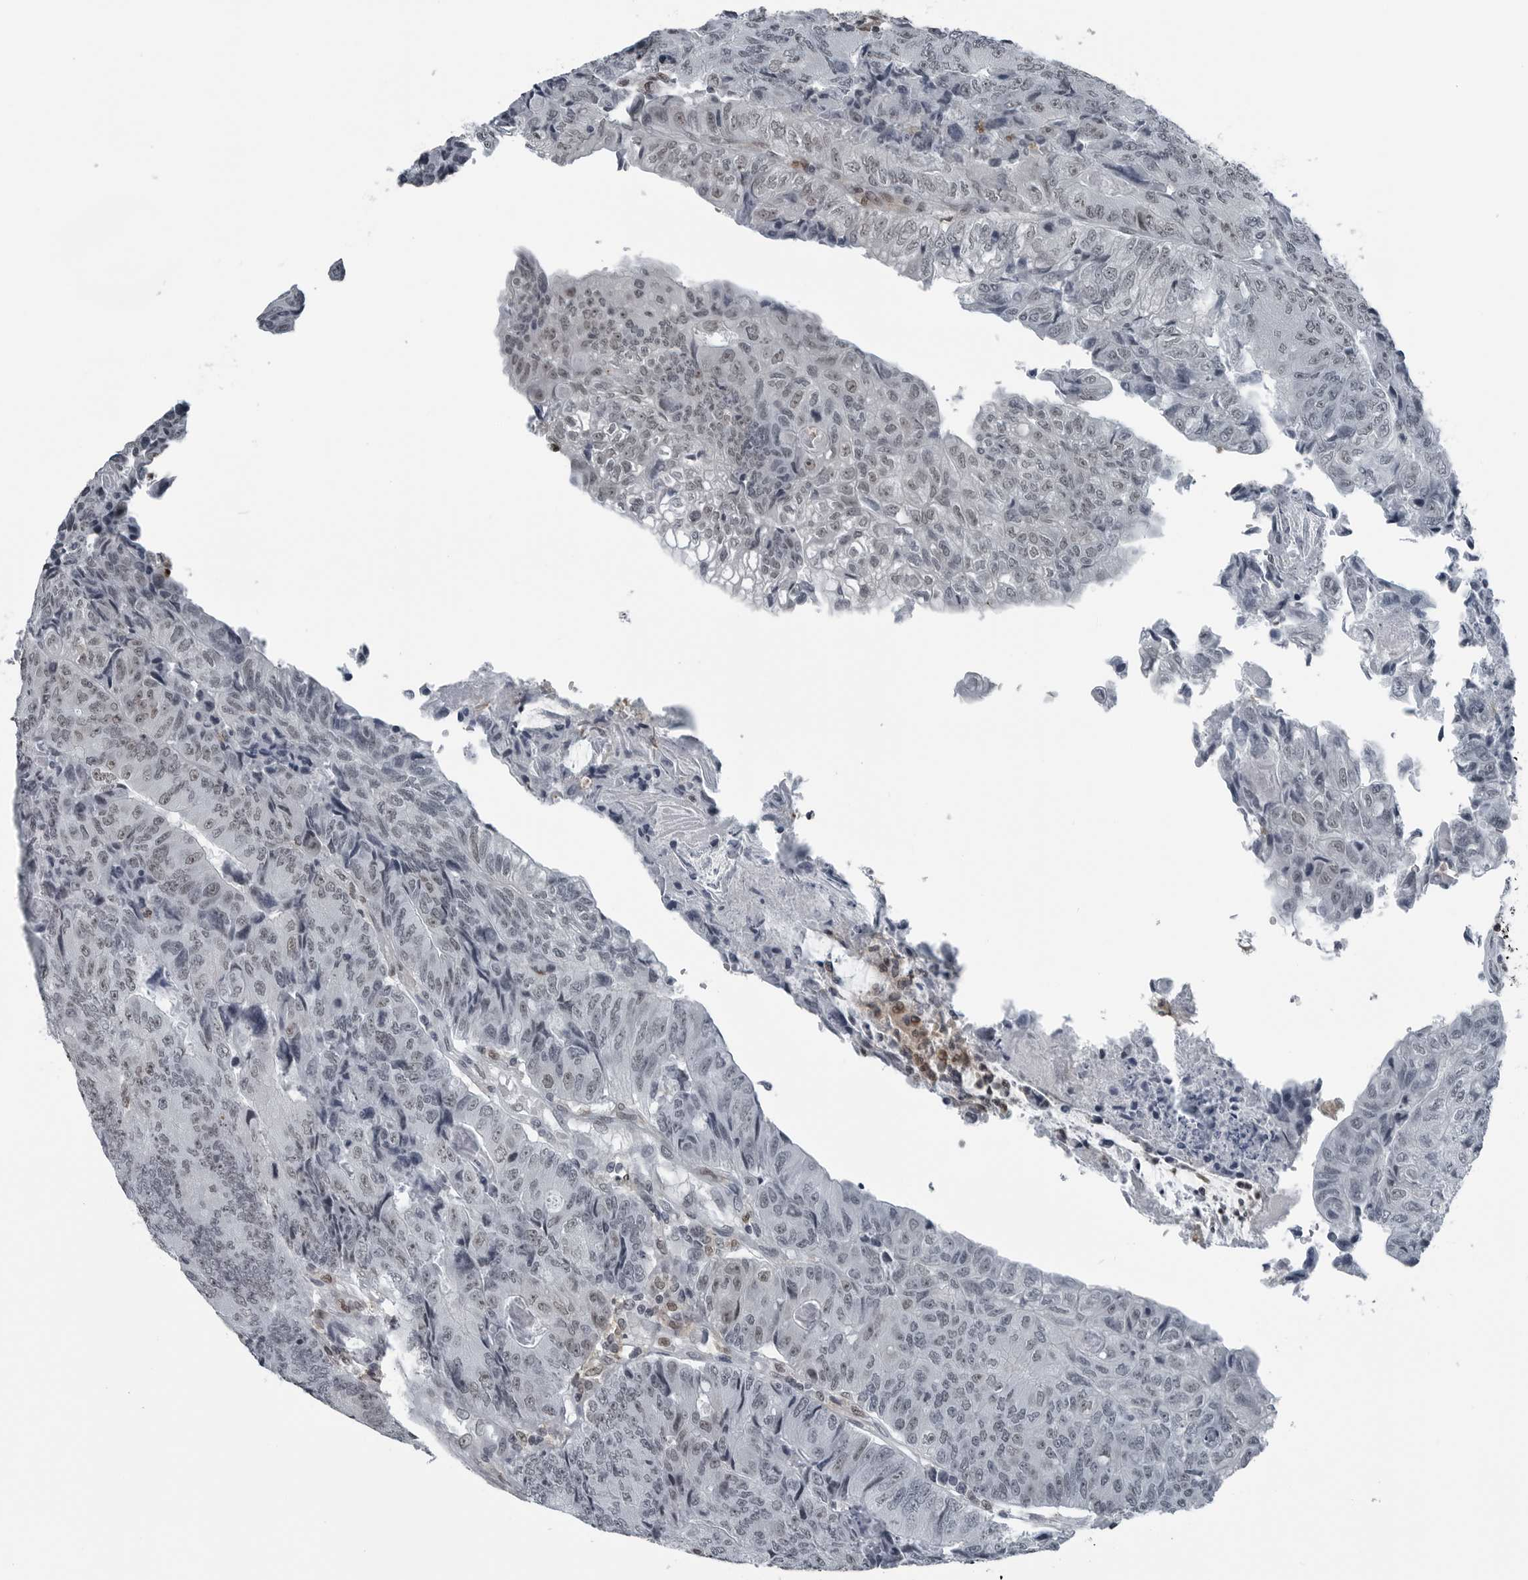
{"staining": {"intensity": "weak", "quantity": "<25%", "location": "nuclear"}, "tissue": "colorectal cancer", "cell_type": "Tumor cells", "image_type": "cancer", "snomed": [{"axis": "morphology", "description": "Adenocarcinoma, NOS"}, {"axis": "topography", "description": "Colon"}], "caption": "Immunohistochemical staining of colorectal cancer (adenocarcinoma) displays no significant staining in tumor cells.", "gene": "AKR1A1", "patient": {"sex": "female", "age": 67}}